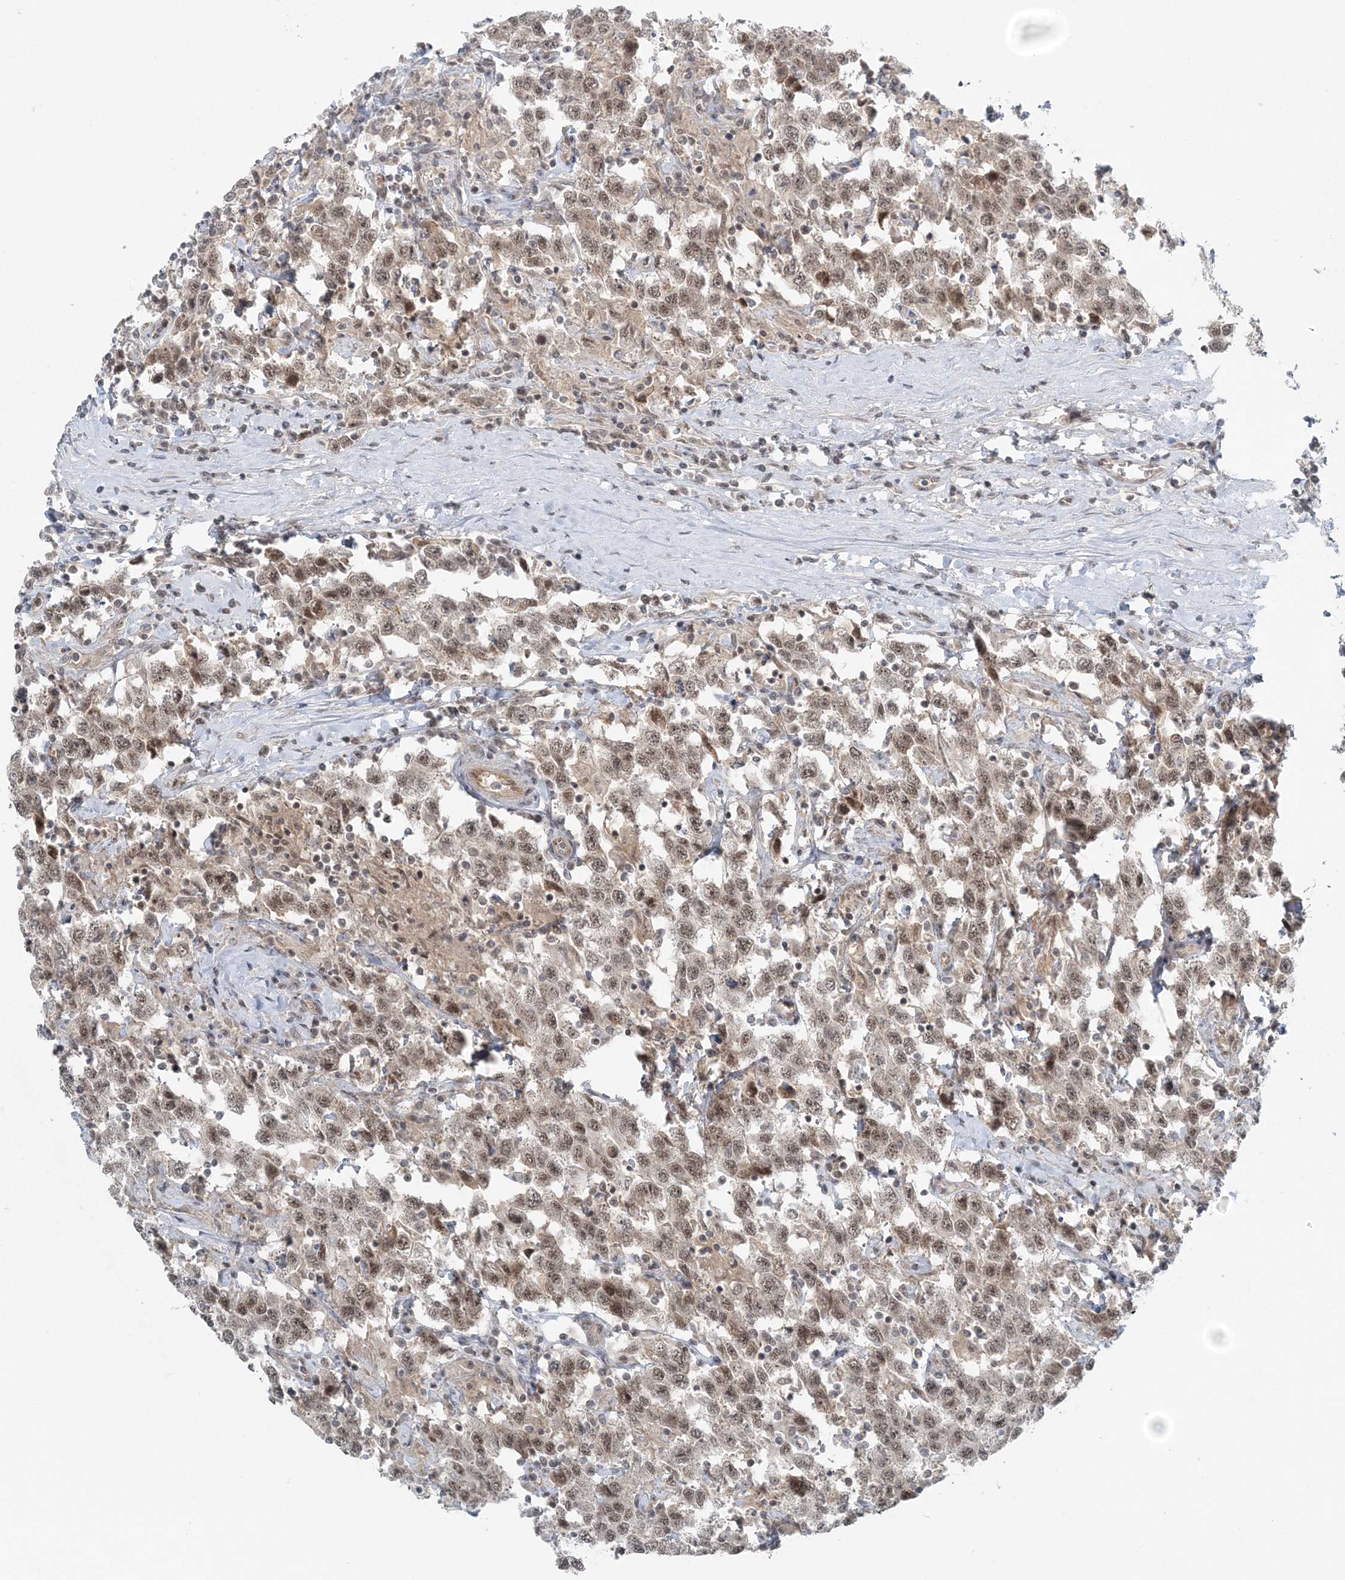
{"staining": {"intensity": "moderate", "quantity": ">75%", "location": "nuclear"}, "tissue": "testis cancer", "cell_type": "Tumor cells", "image_type": "cancer", "snomed": [{"axis": "morphology", "description": "Seminoma, NOS"}, {"axis": "topography", "description": "Testis"}], "caption": "Testis seminoma was stained to show a protein in brown. There is medium levels of moderate nuclear staining in about >75% of tumor cells.", "gene": "ATP11A", "patient": {"sex": "male", "age": 41}}